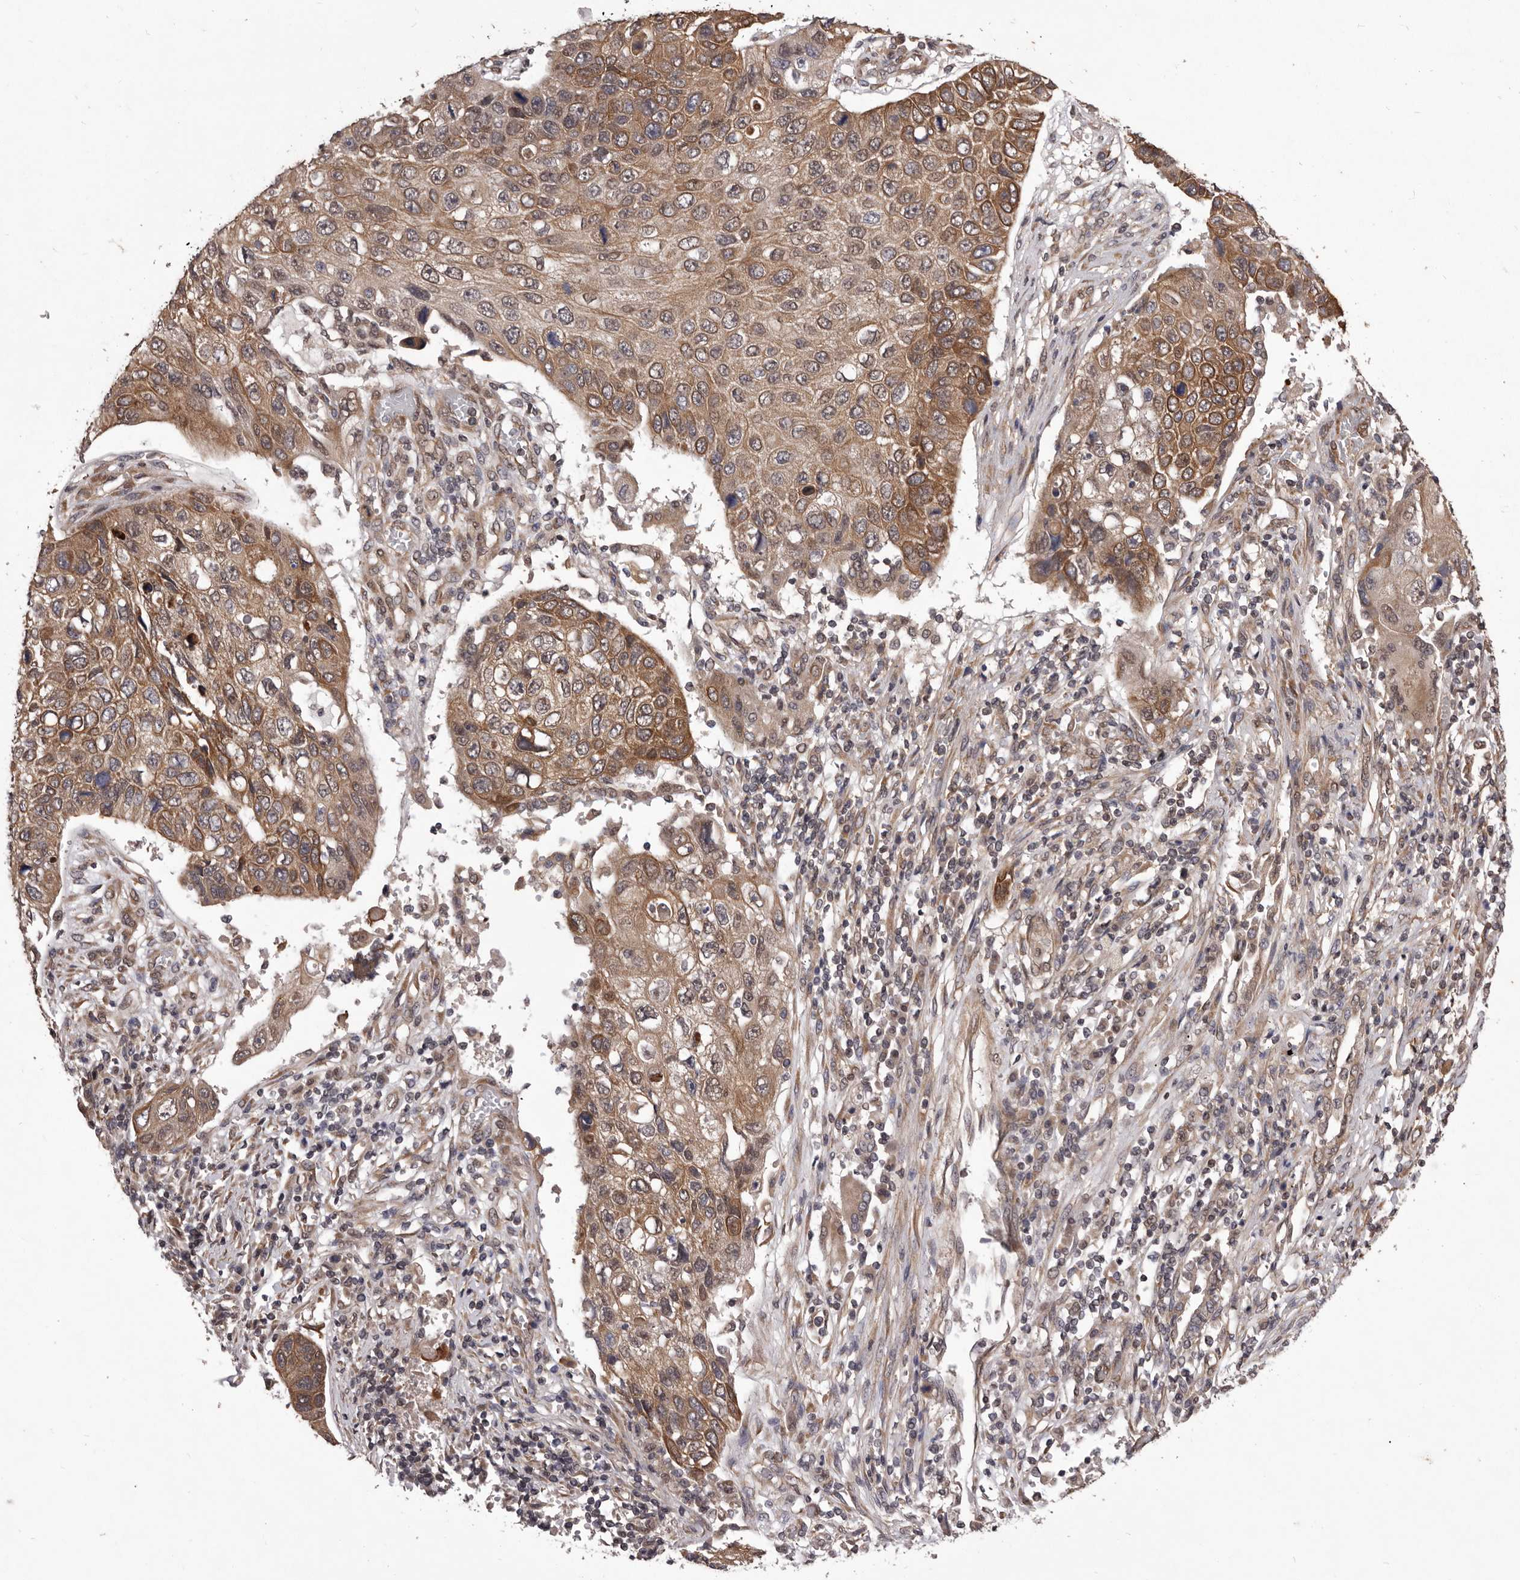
{"staining": {"intensity": "moderate", "quantity": ">75%", "location": "cytoplasmic/membranous"}, "tissue": "lung cancer", "cell_type": "Tumor cells", "image_type": "cancer", "snomed": [{"axis": "morphology", "description": "Squamous cell carcinoma, NOS"}, {"axis": "topography", "description": "Lung"}], "caption": "Lung cancer stained with DAB immunohistochemistry demonstrates medium levels of moderate cytoplasmic/membranous expression in about >75% of tumor cells. The staining was performed using DAB to visualize the protein expression in brown, while the nuclei were stained in blue with hematoxylin (Magnification: 20x).", "gene": "CELF3", "patient": {"sex": "male", "age": 61}}